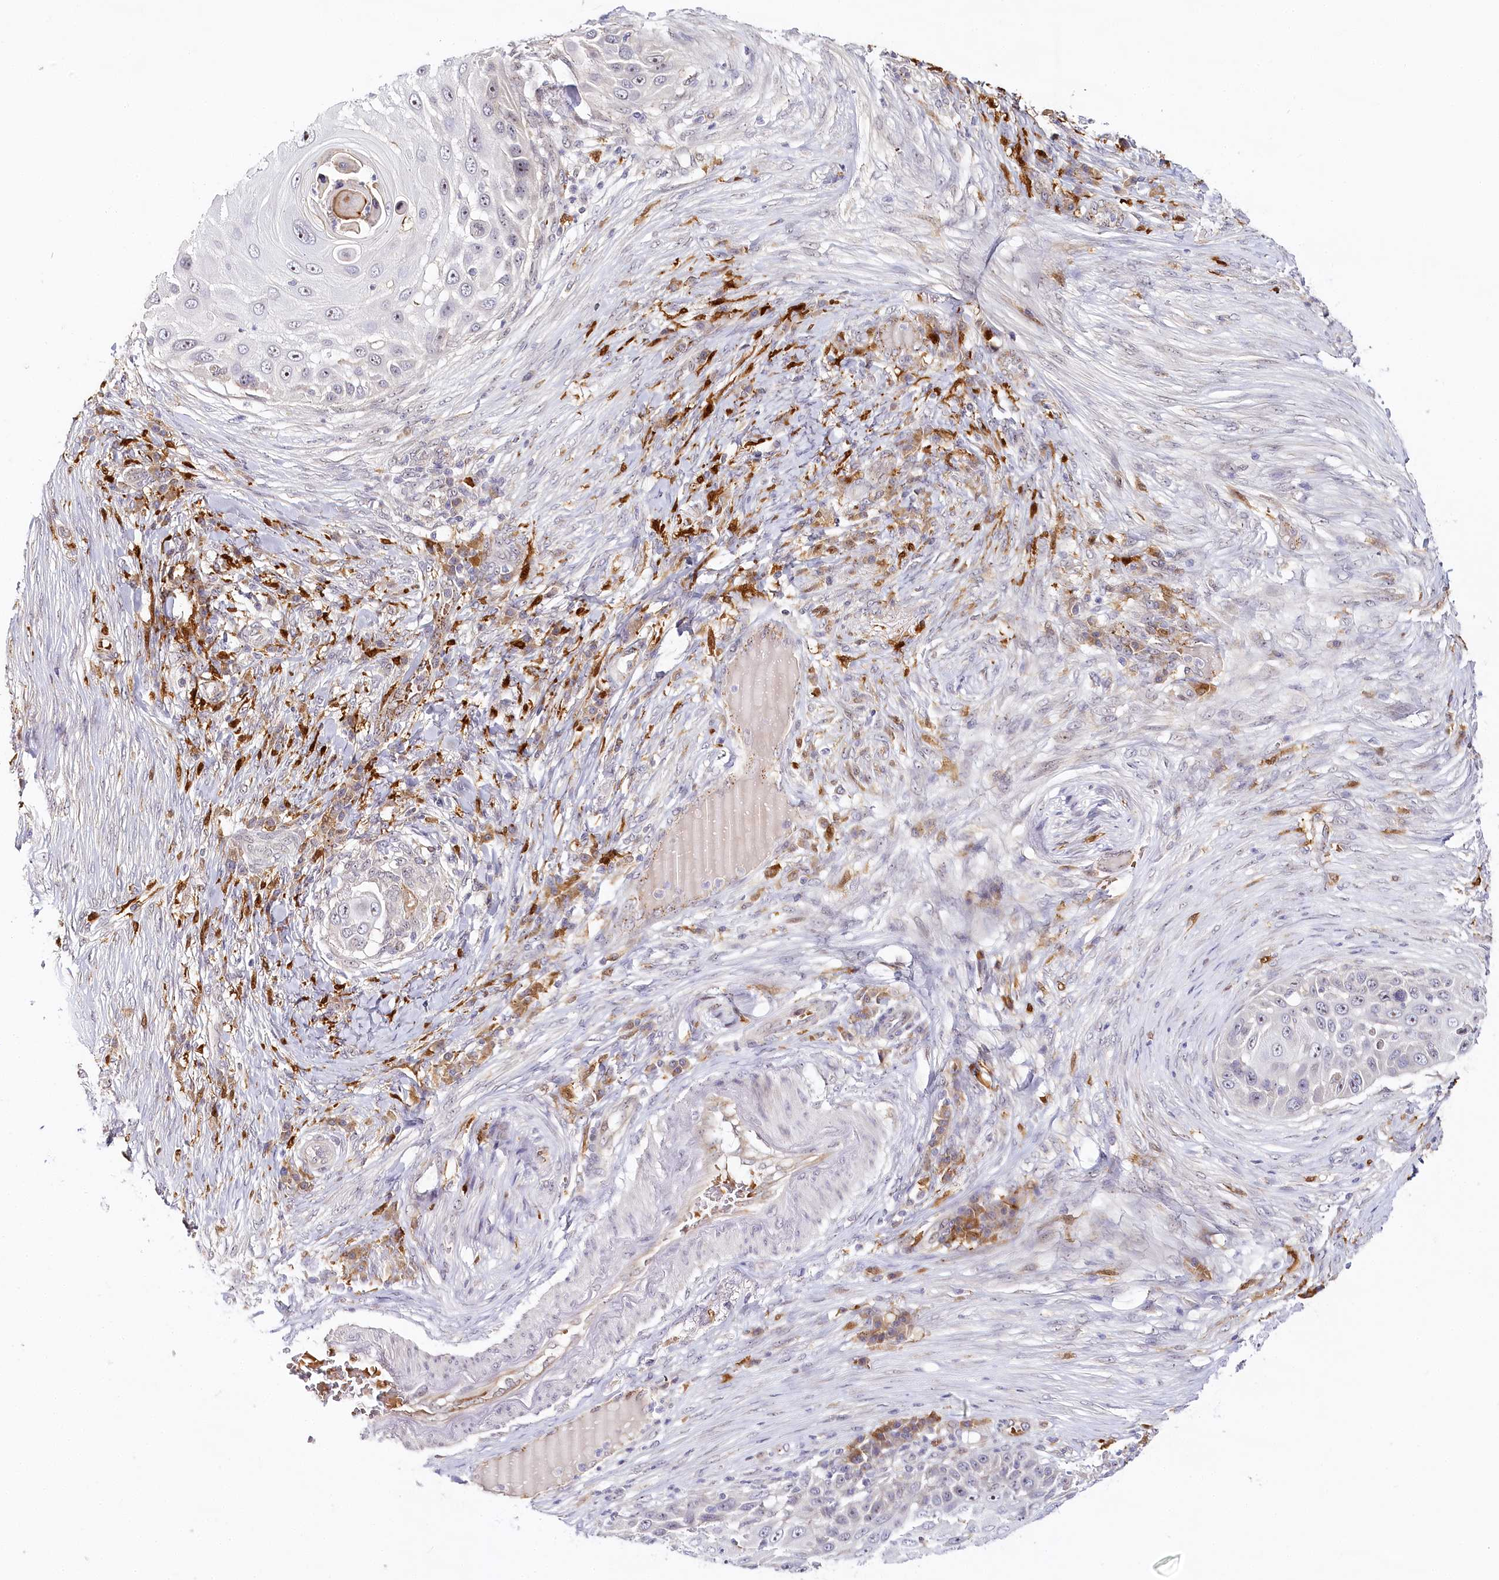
{"staining": {"intensity": "moderate", "quantity": "<25%", "location": "nuclear"}, "tissue": "skin cancer", "cell_type": "Tumor cells", "image_type": "cancer", "snomed": [{"axis": "morphology", "description": "Squamous cell carcinoma, NOS"}, {"axis": "topography", "description": "Skin"}], "caption": "Tumor cells demonstrate low levels of moderate nuclear staining in approximately <25% of cells in skin squamous cell carcinoma. (brown staining indicates protein expression, while blue staining denotes nuclei).", "gene": "WDR36", "patient": {"sex": "female", "age": 44}}